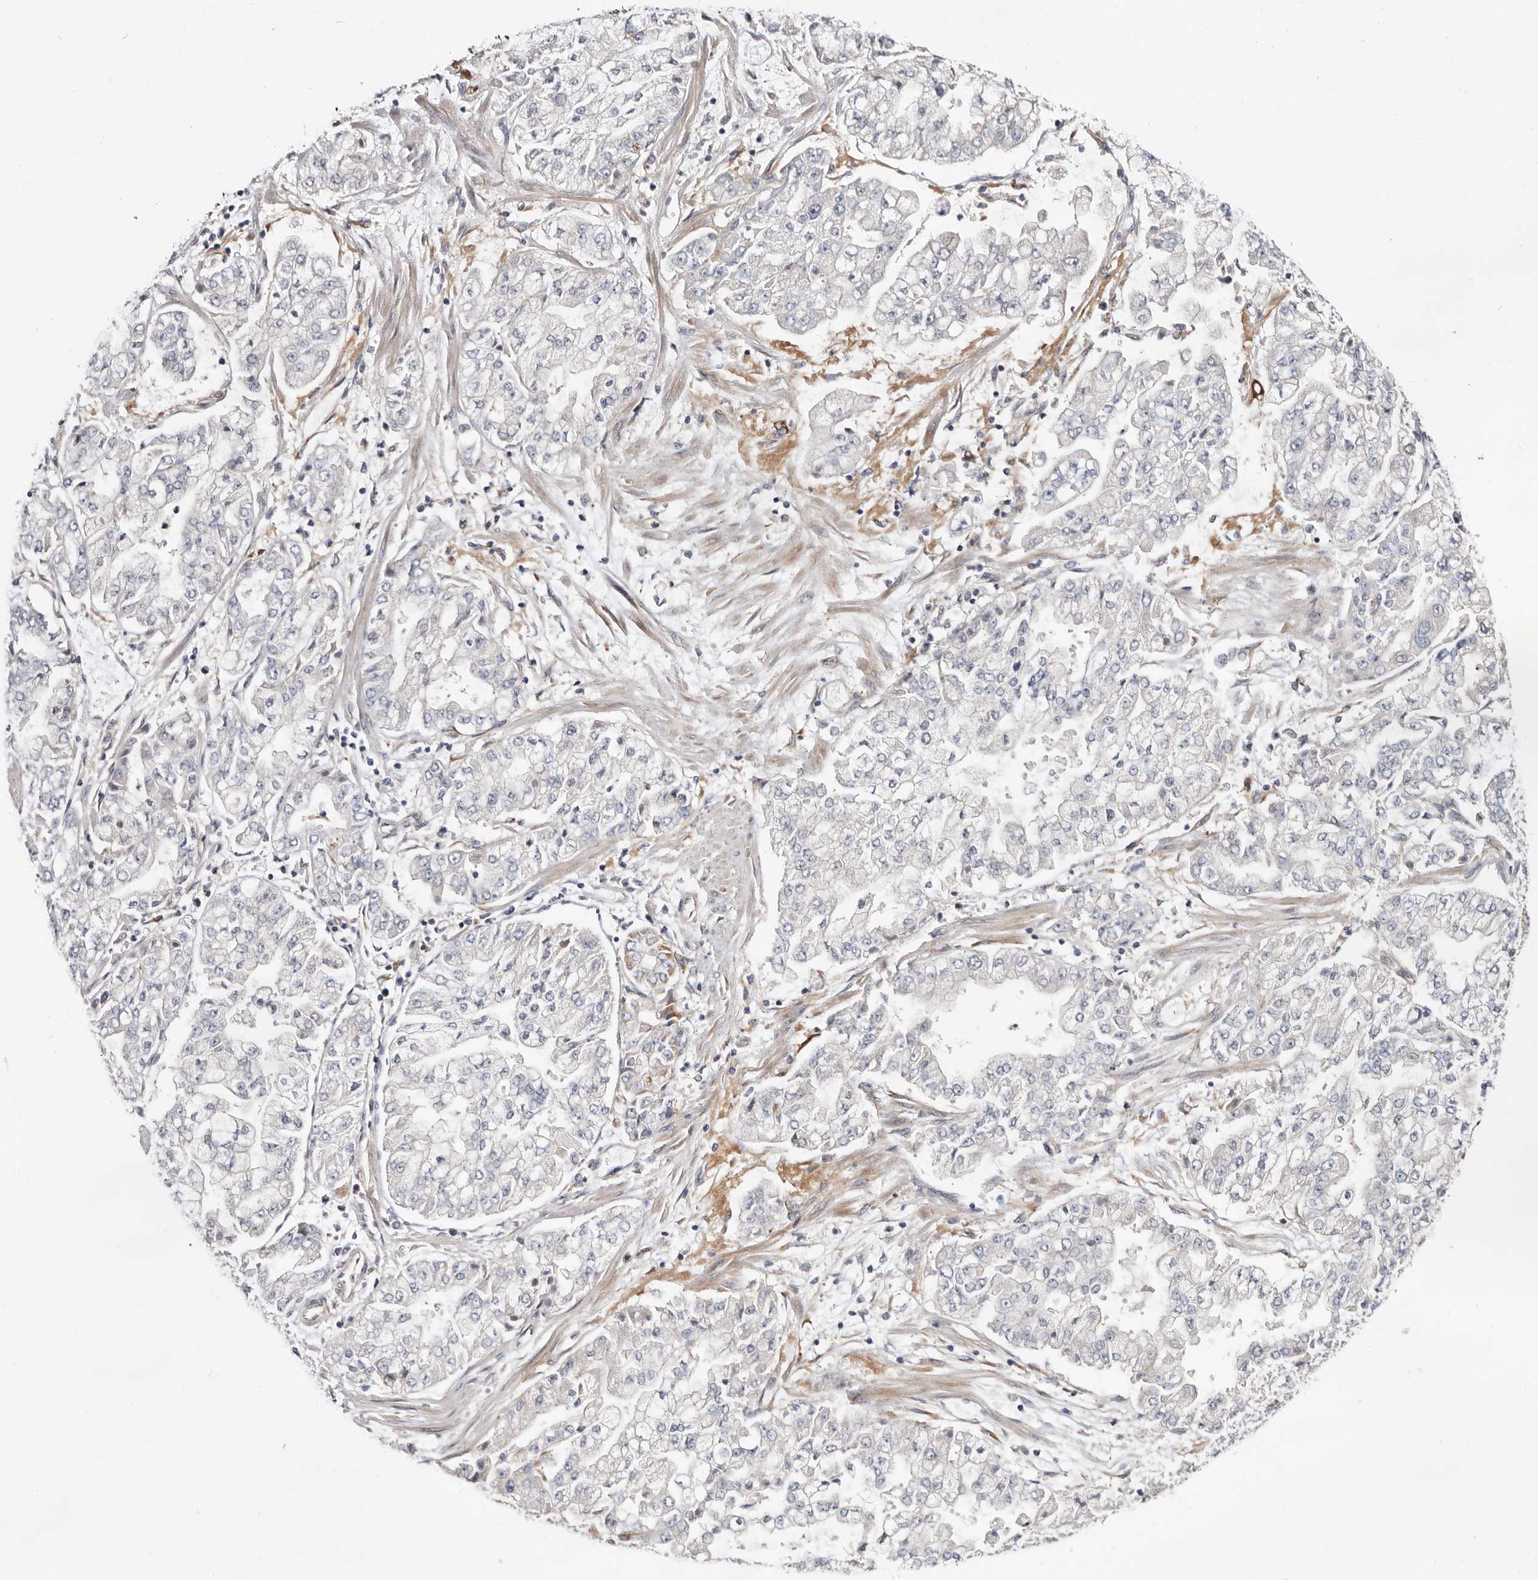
{"staining": {"intensity": "negative", "quantity": "none", "location": "none"}, "tissue": "stomach cancer", "cell_type": "Tumor cells", "image_type": "cancer", "snomed": [{"axis": "morphology", "description": "Adenocarcinoma, NOS"}, {"axis": "topography", "description": "Stomach"}], "caption": "Tumor cells are negative for brown protein staining in adenocarcinoma (stomach).", "gene": "USH1C", "patient": {"sex": "male", "age": 76}}